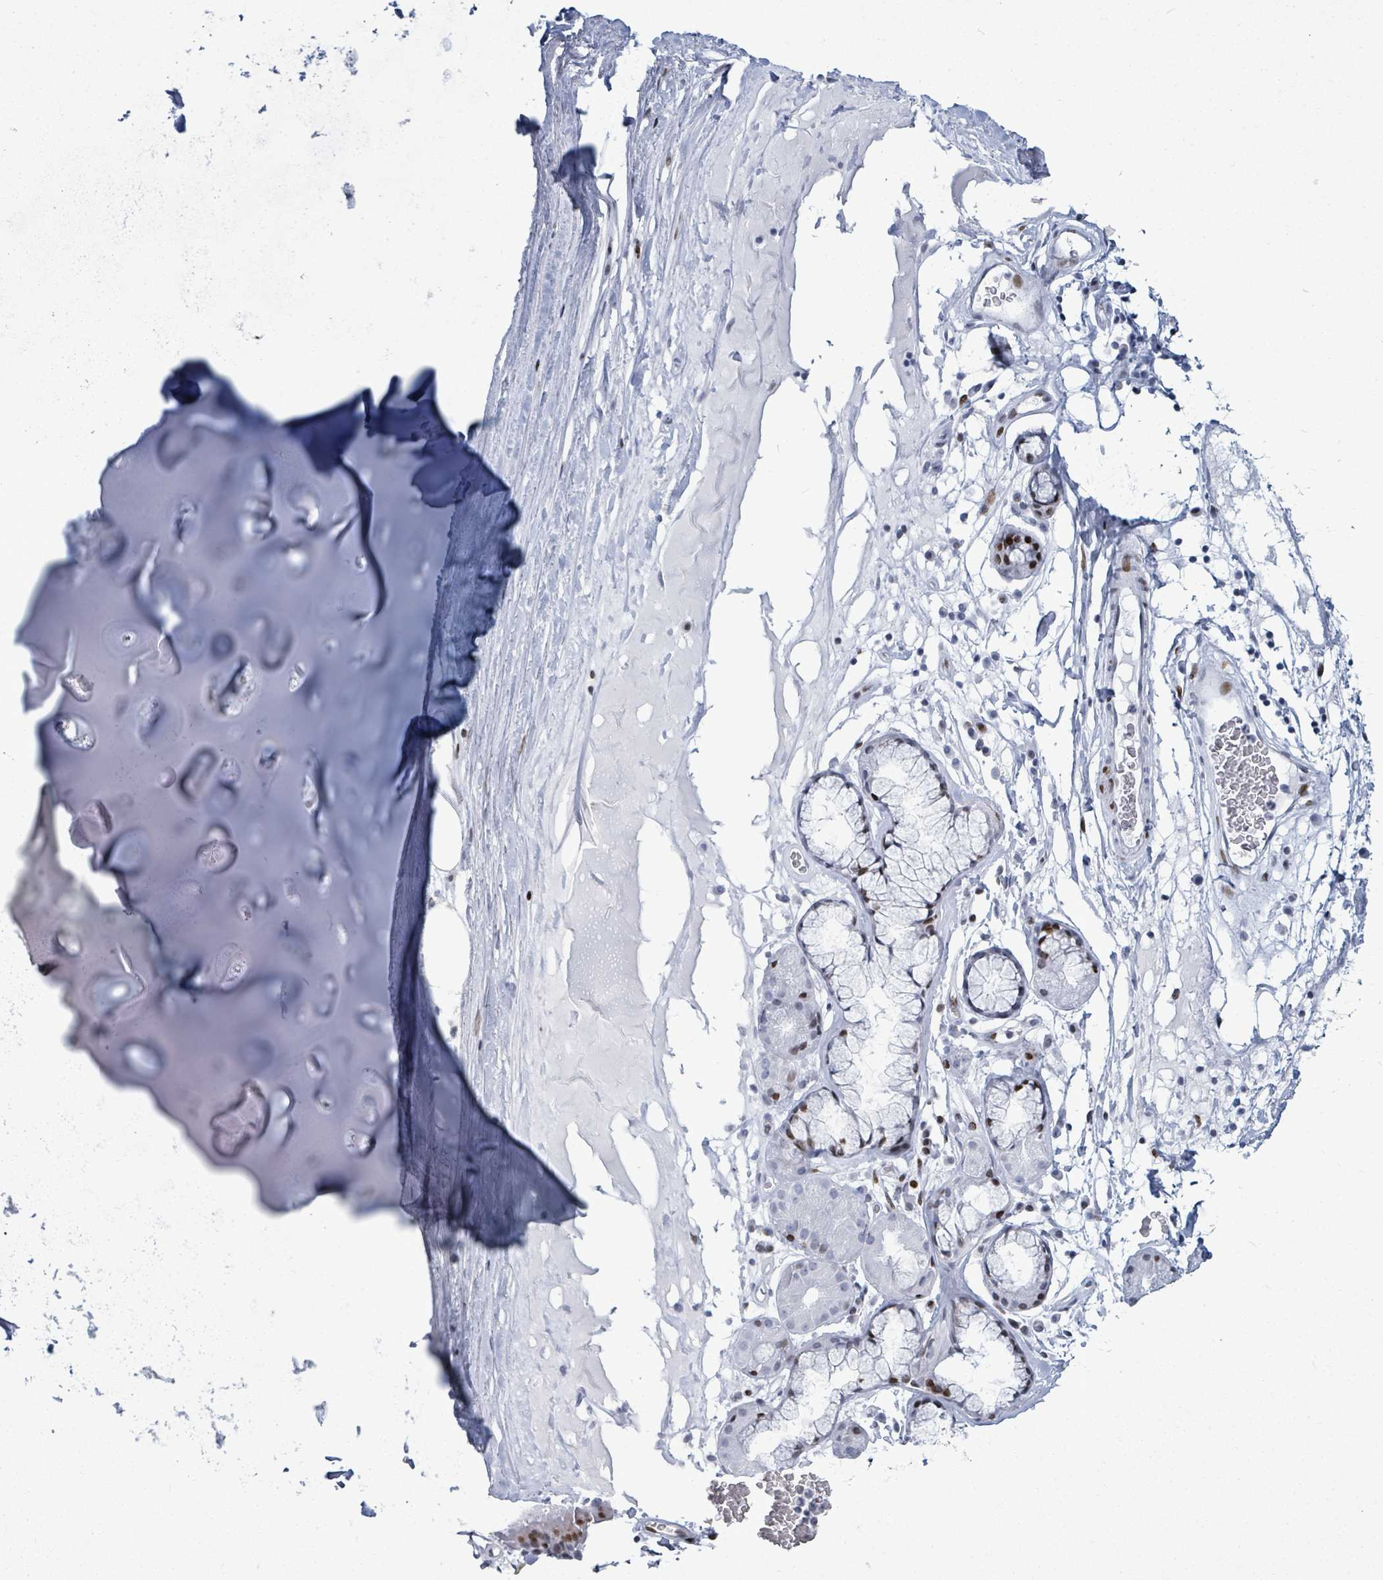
{"staining": {"intensity": "negative", "quantity": "none", "location": "none"}, "tissue": "adipose tissue", "cell_type": "Adipocytes", "image_type": "normal", "snomed": [{"axis": "morphology", "description": "Normal tissue, NOS"}, {"axis": "topography", "description": "Cartilage tissue"}], "caption": "An immunohistochemistry (IHC) photomicrograph of benign adipose tissue is shown. There is no staining in adipocytes of adipose tissue.", "gene": "MALL", "patient": {"sex": "female", "age": 63}}